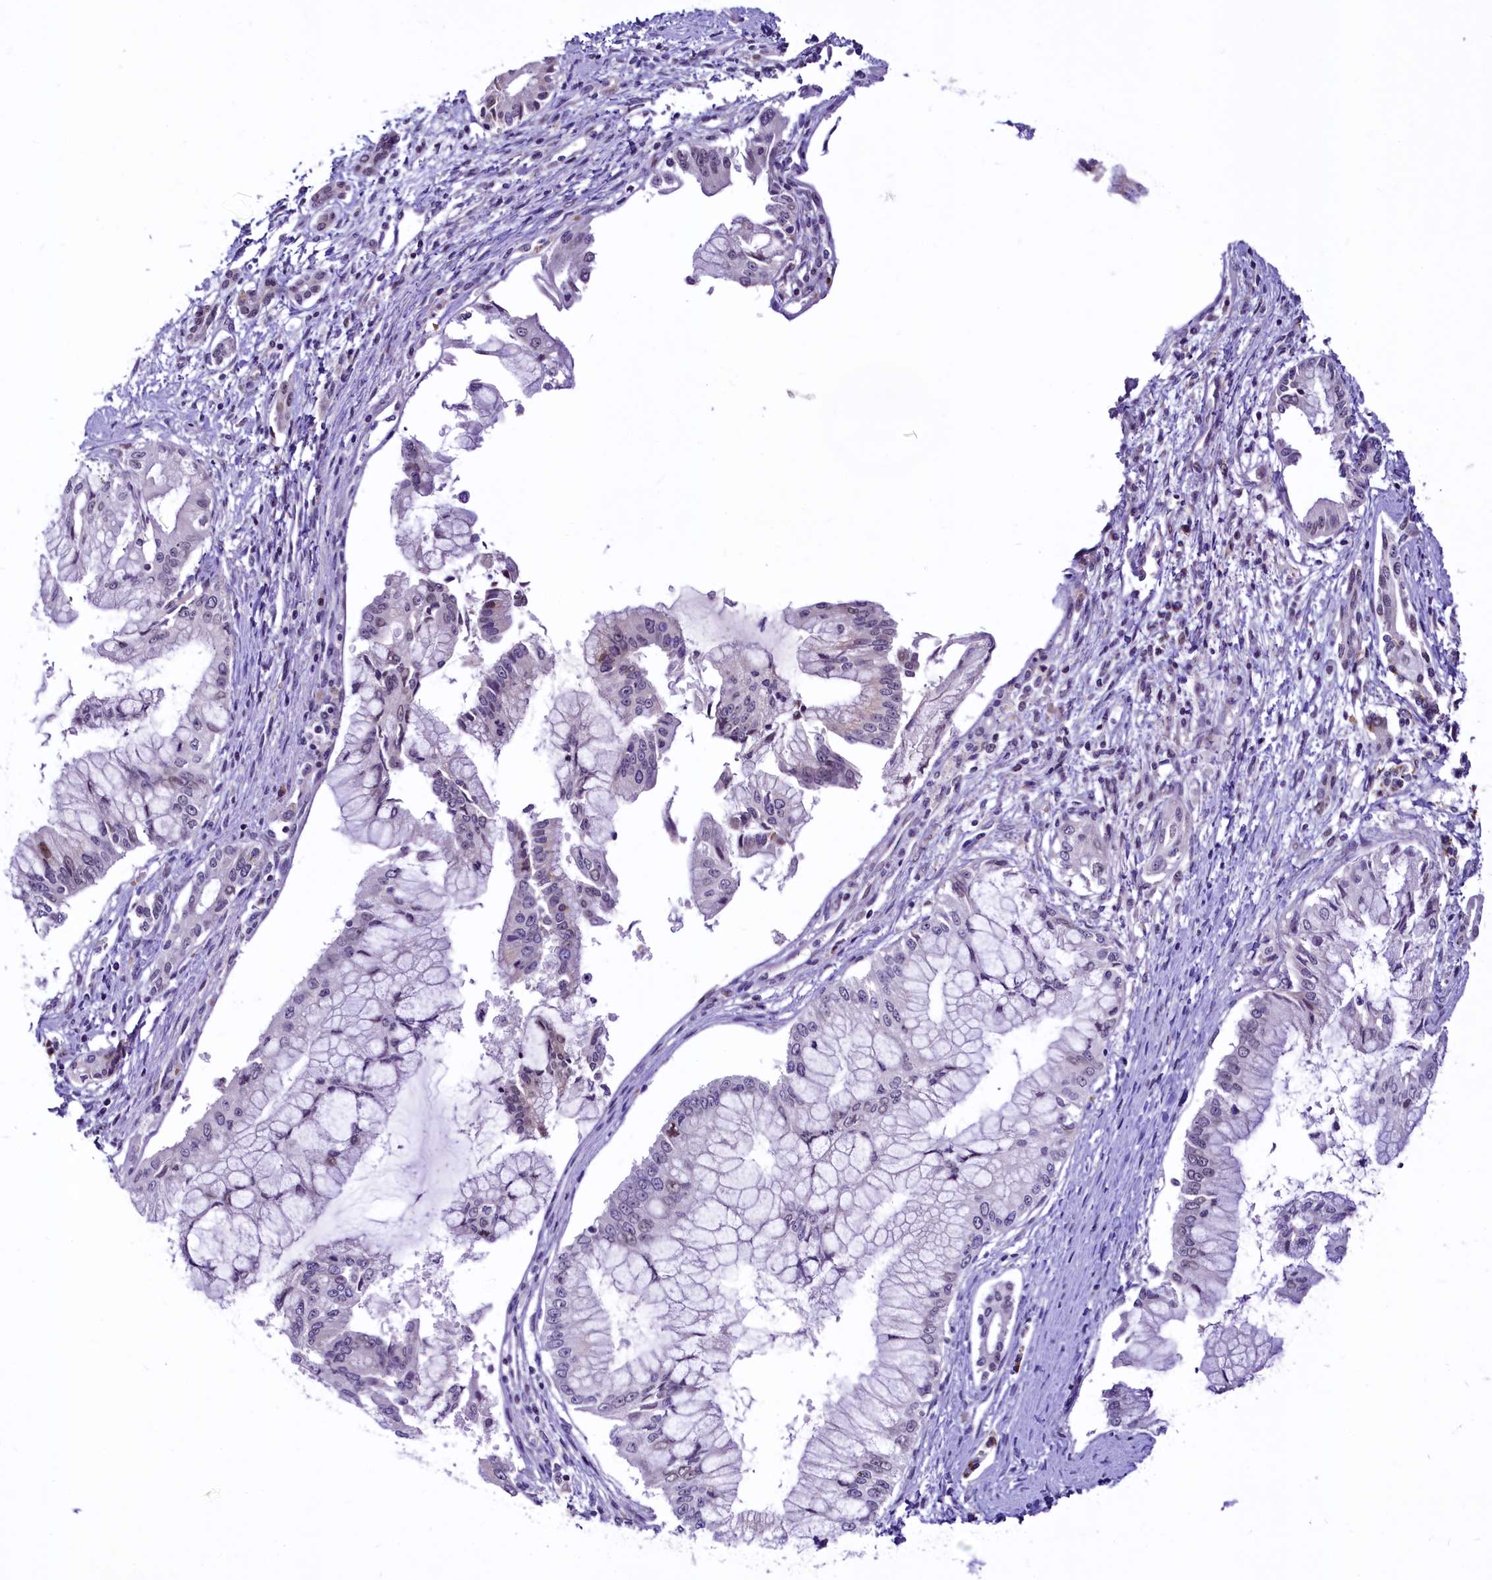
{"staining": {"intensity": "negative", "quantity": "none", "location": "none"}, "tissue": "pancreatic cancer", "cell_type": "Tumor cells", "image_type": "cancer", "snomed": [{"axis": "morphology", "description": "Adenocarcinoma, NOS"}, {"axis": "topography", "description": "Pancreas"}], "caption": "IHC of pancreatic adenocarcinoma displays no expression in tumor cells.", "gene": "LEUTX", "patient": {"sex": "male", "age": 46}}